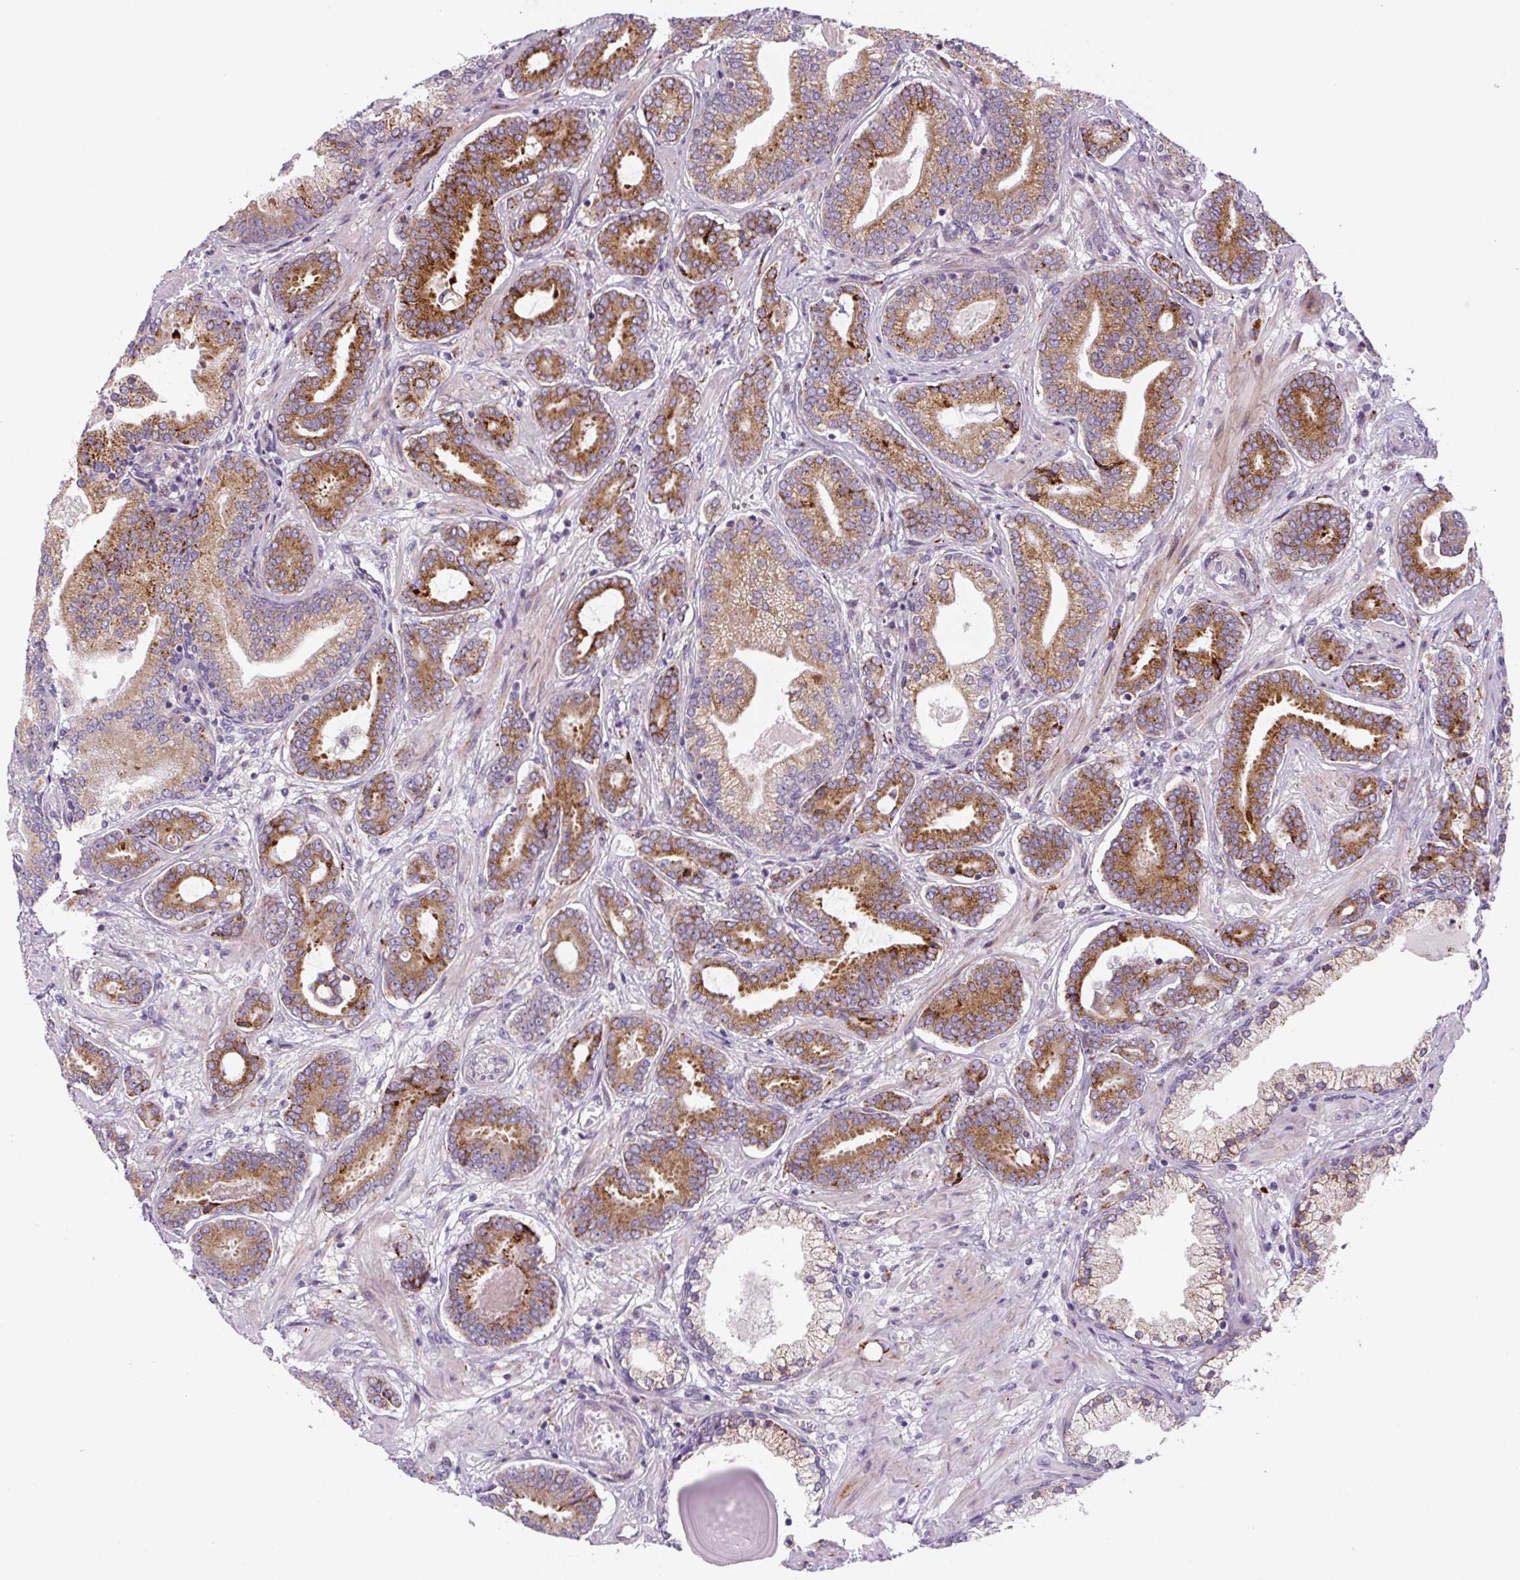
{"staining": {"intensity": "moderate", "quantity": ">75%", "location": "cytoplasmic/membranous"}, "tissue": "prostate cancer", "cell_type": "Tumor cells", "image_type": "cancer", "snomed": [{"axis": "morphology", "description": "Adenocarcinoma, Low grade"}, {"axis": "topography", "description": "Prostate and seminal vesicle, NOS"}], "caption": "Moderate cytoplasmic/membranous positivity for a protein is present in about >75% of tumor cells of adenocarcinoma (low-grade) (prostate) using immunohistochemistry.", "gene": "DISP3", "patient": {"sex": "male", "age": 61}}